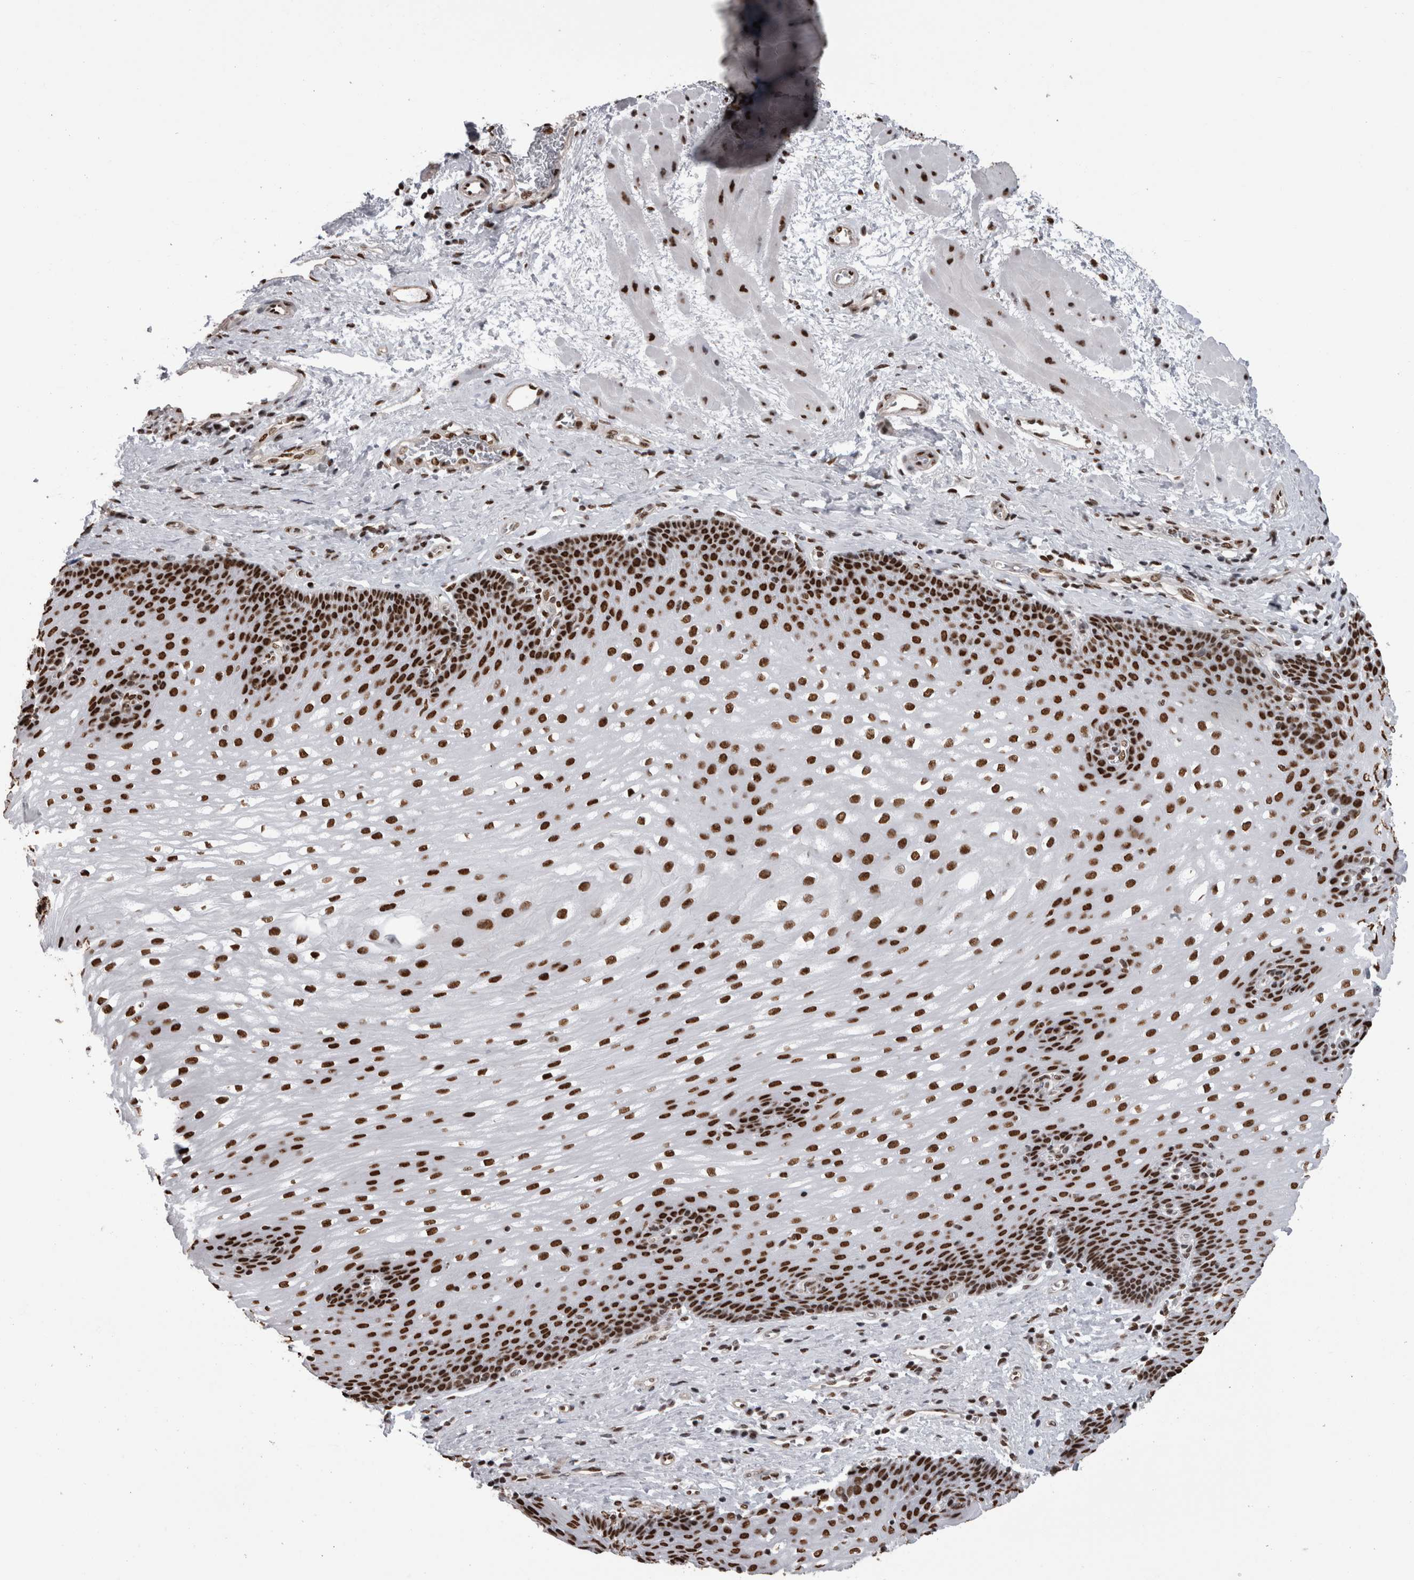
{"staining": {"intensity": "strong", "quantity": ">75%", "location": "nuclear"}, "tissue": "esophagus", "cell_type": "Squamous epithelial cells", "image_type": "normal", "snomed": [{"axis": "morphology", "description": "Normal tissue, NOS"}, {"axis": "topography", "description": "Esophagus"}], "caption": "Esophagus stained for a protein (brown) demonstrates strong nuclear positive staining in approximately >75% of squamous epithelial cells.", "gene": "HNRNPM", "patient": {"sex": "male", "age": 48}}